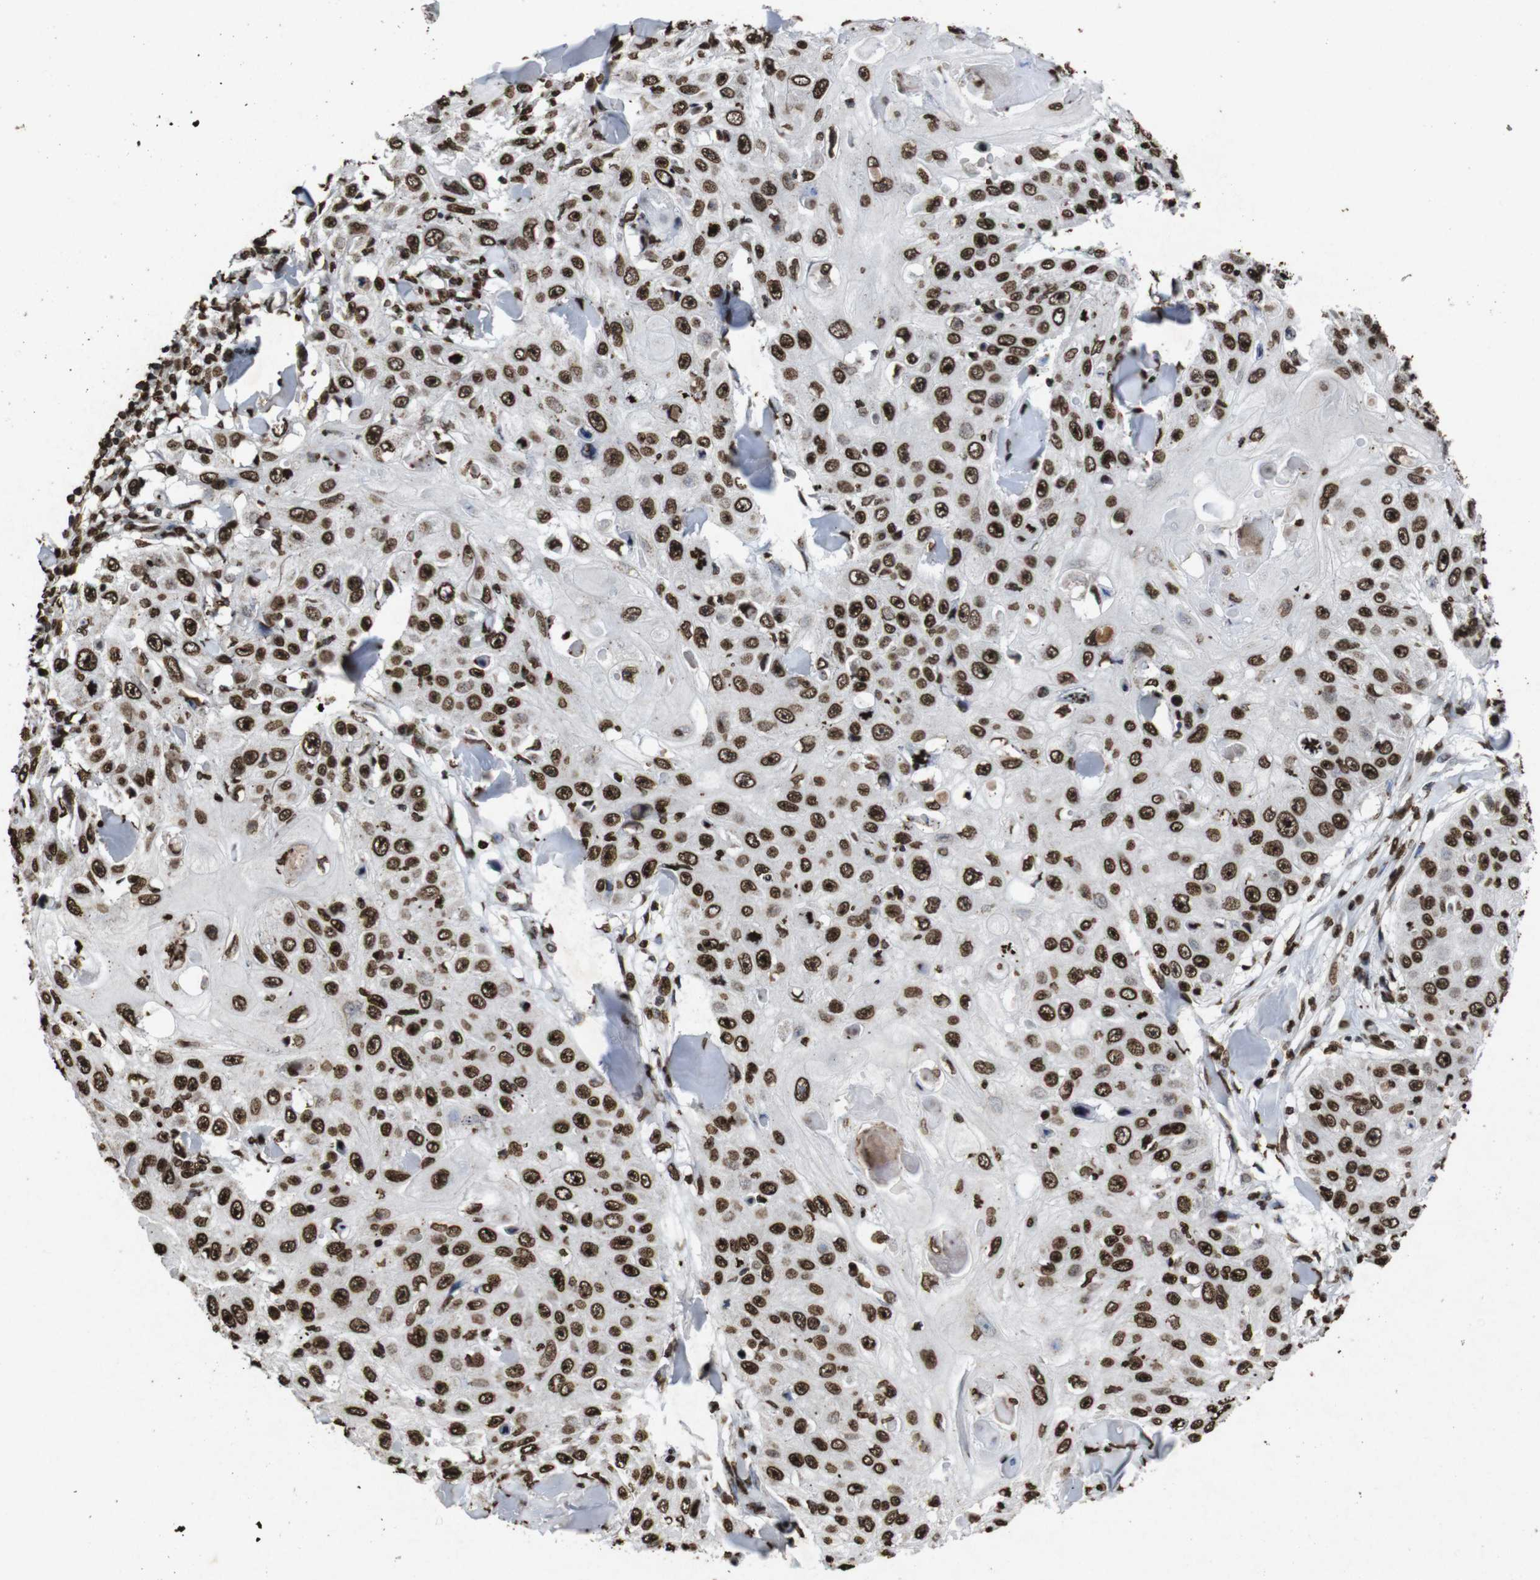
{"staining": {"intensity": "strong", "quantity": ">75%", "location": "nuclear"}, "tissue": "skin cancer", "cell_type": "Tumor cells", "image_type": "cancer", "snomed": [{"axis": "morphology", "description": "Squamous cell carcinoma, NOS"}, {"axis": "topography", "description": "Skin"}], "caption": "Immunohistochemical staining of human skin cancer (squamous cell carcinoma) demonstrates high levels of strong nuclear protein staining in approximately >75% of tumor cells.", "gene": "MDM2", "patient": {"sex": "male", "age": 86}}